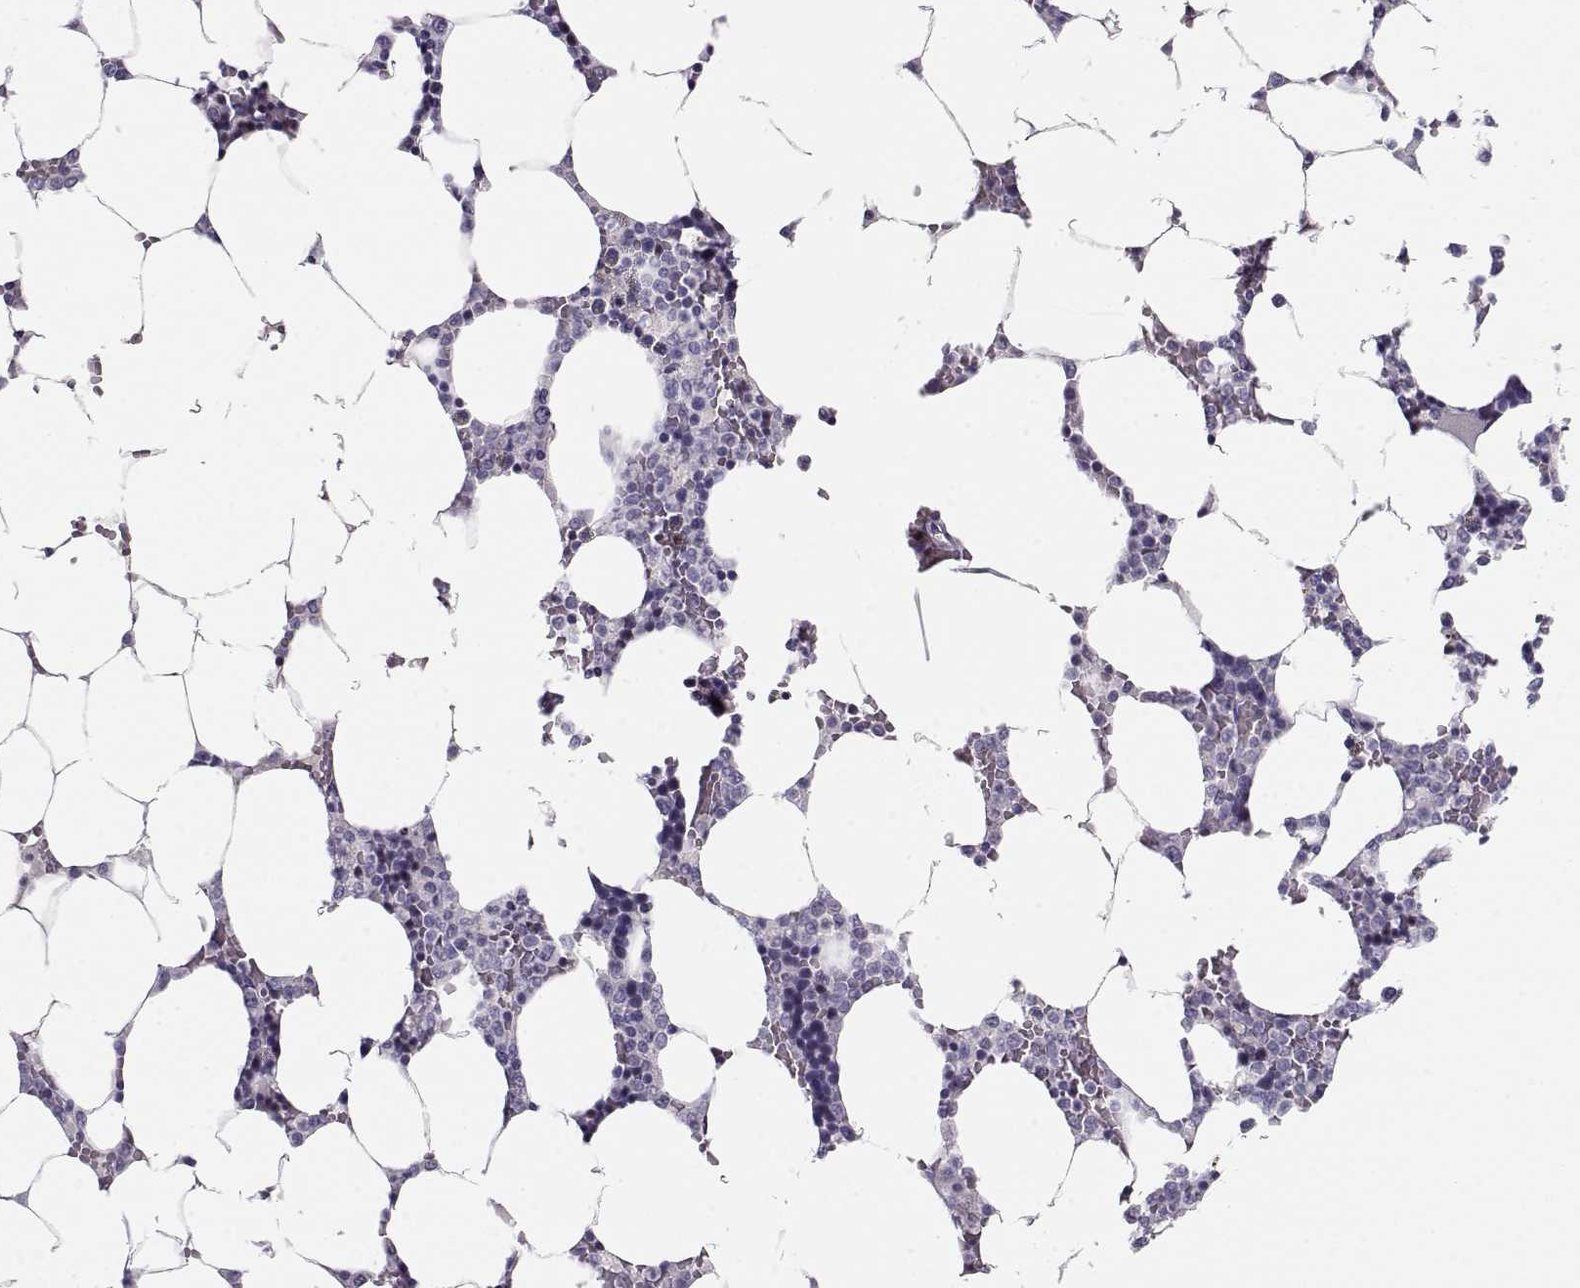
{"staining": {"intensity": "negative", "quantity": "none", "location": "none"}, "tissue": "bone marrow", "cell_type": "Hematopoietic cells", "image_type": "normal", "snomed": [{"axis": "morphology", "description": "Normal tissue, NOS"}, {"axis": "topography", "description": "Bone marrow"}], "caption": "Hematopoietic cells show no significant protein positivity in benign bone marrow. The staining was performed using DAB (3,3'-diaminobenzidine) to visualize the protein expression in brown, while the nuclei were stained in blue with hematoxylin (Magnification: 20x).", "gene": "CRX", "patient": {"sex": "female", "age": 52}}